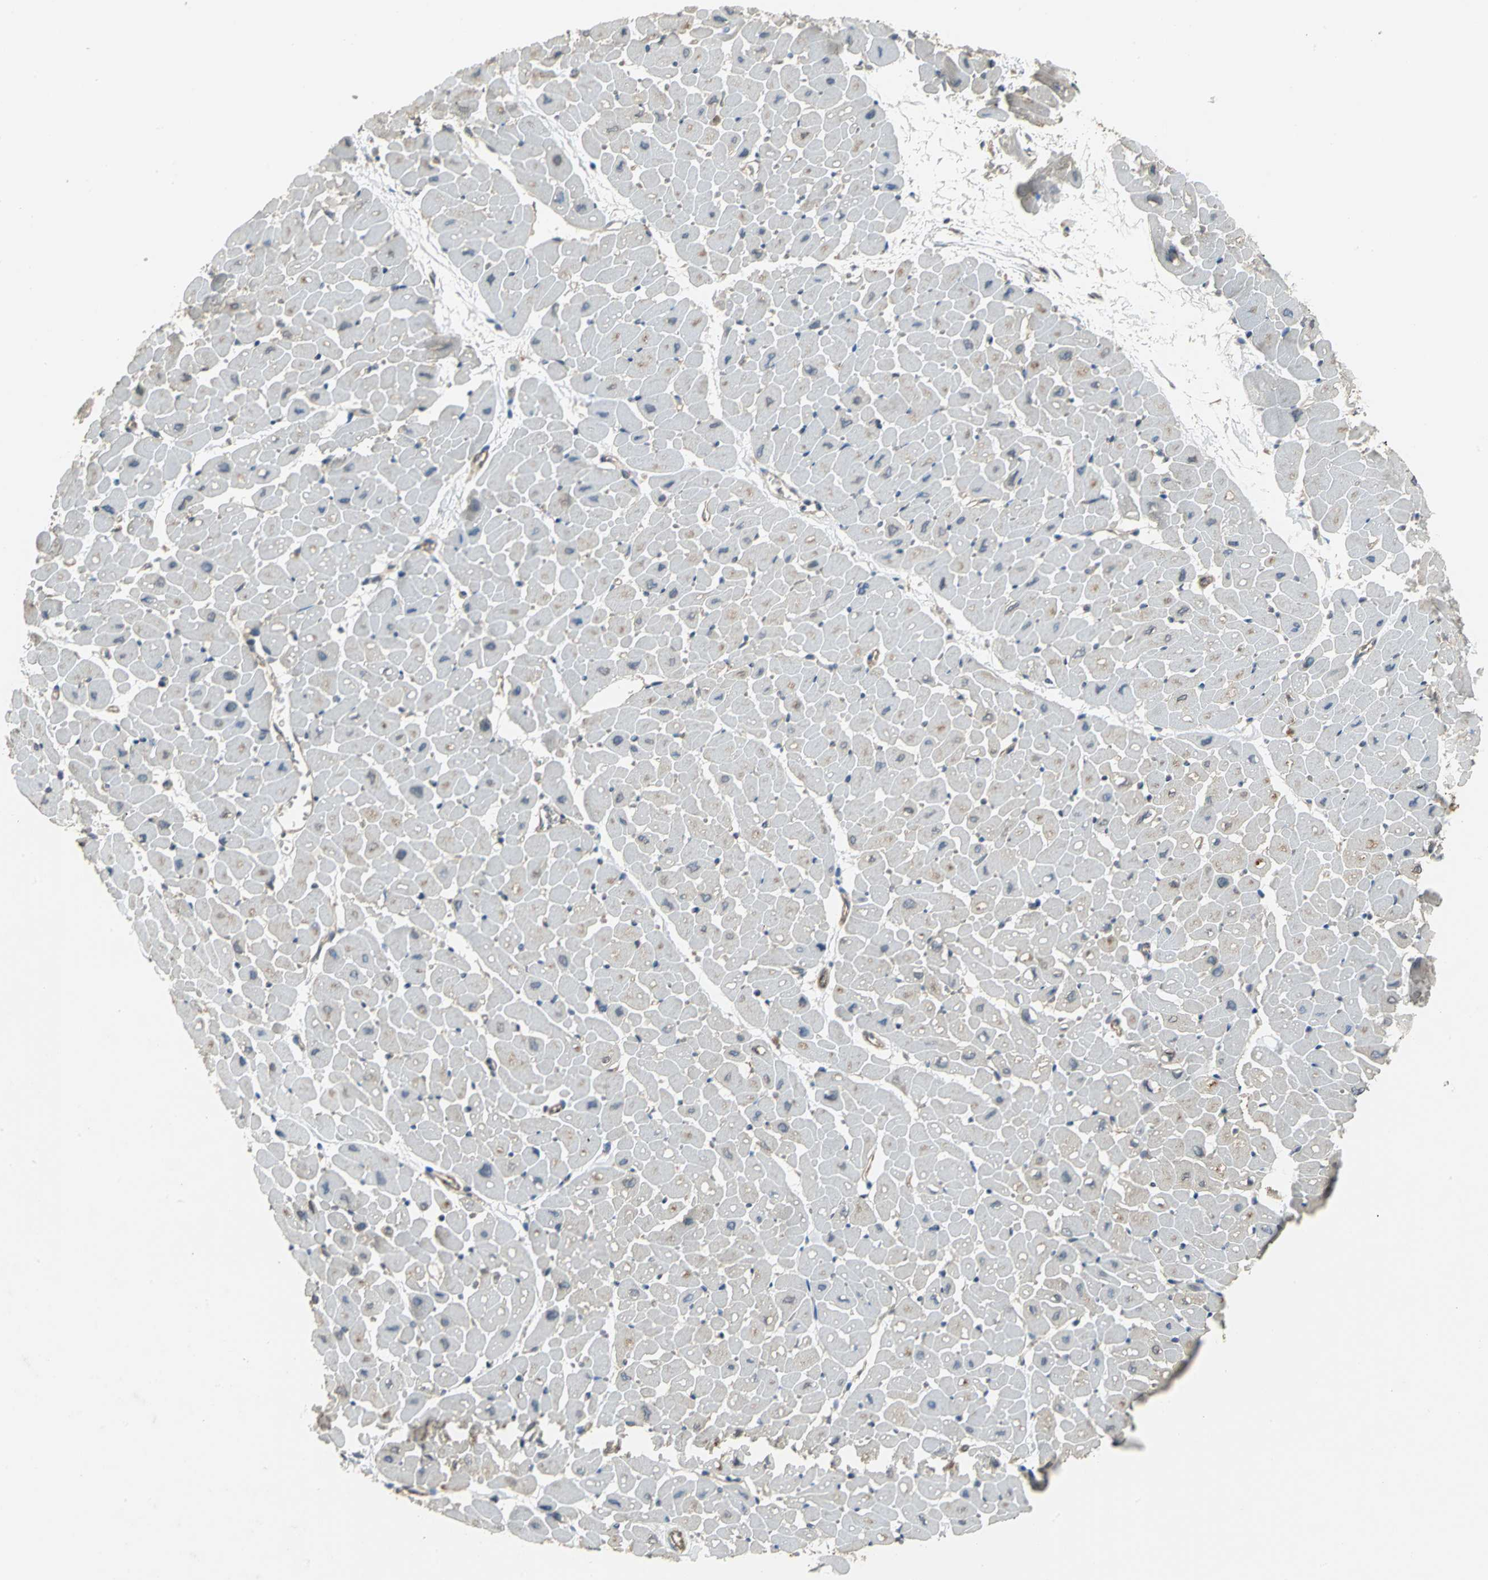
{"staining": {"intensity": "weak", "quantity": "25%-75%", "location": "cytoplasmic/membranous"}, "tissue": "heart muscle", "cell_type": "Cardiomyocytes", "image_type": "normal", "snomed": [{"axis": "morphology", "description": "Normal tissue, NOS"}, {"axis": "topography", "description": "Heart"}], "caption": "DAB immunohistochemical staining of normal heart muscle exhibits weak cytoplasmic/membranous protein expression in approximately 25%-75% of cardiomyocytes. Using DAB (3,3'-diaminobenzidine) (brown) and hematoxylin (blue) stains, captured at high magnification using brightfield microscopy.", "gene": "SYVN1", "patient": {"sex": "male", "age": 45}}